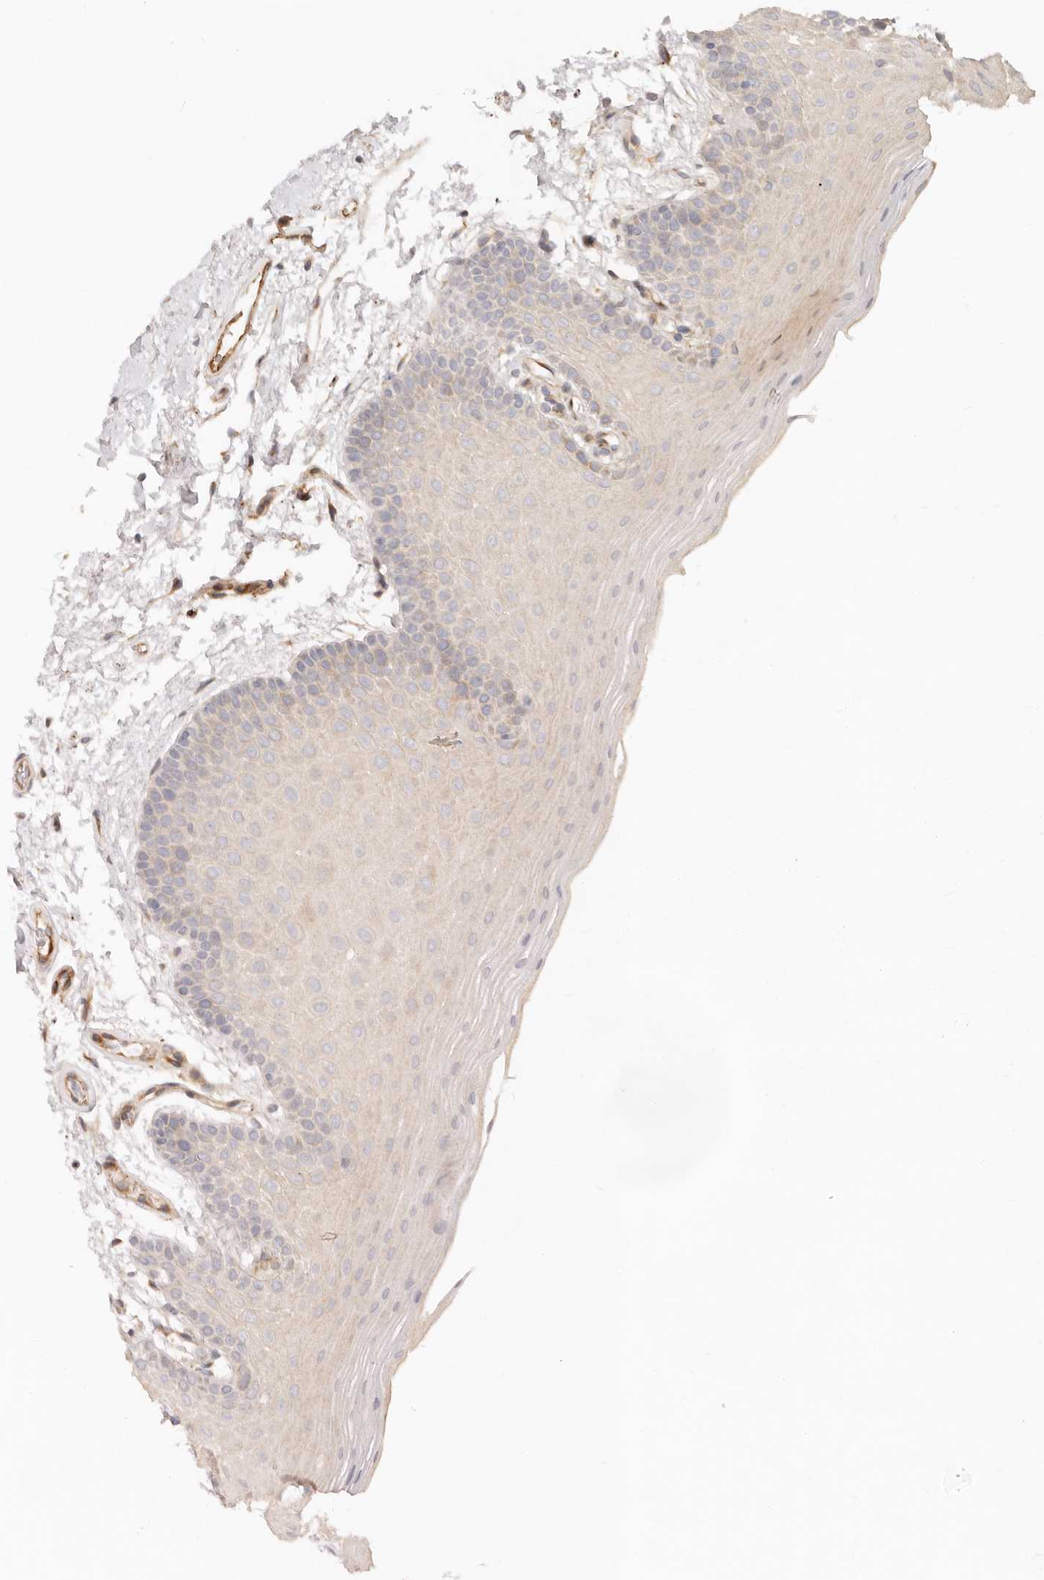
{"staining": {"intensity": "weak", "quantity": "<25%", "location": "cytoplasmic/membranous"}, "tissue": "oral mucosa", "cell_type": "Squamous epithelial cells", "image_type": "normal", "snomed": [{"axis": "morphology", "description": "Normal tissue, NOS"}, {"axis": "topography", "description": "Oral tissue"}], "caption": "IHC photomicrograph of normal oral mucosa: oral mucosa stained with DAB (3,3'-diaminobenzidine) demonstrates no significant protein positivity in squamous epithelial cells.", "gene": "SASS6", "patient": {"sex": "male", "age": 62}}